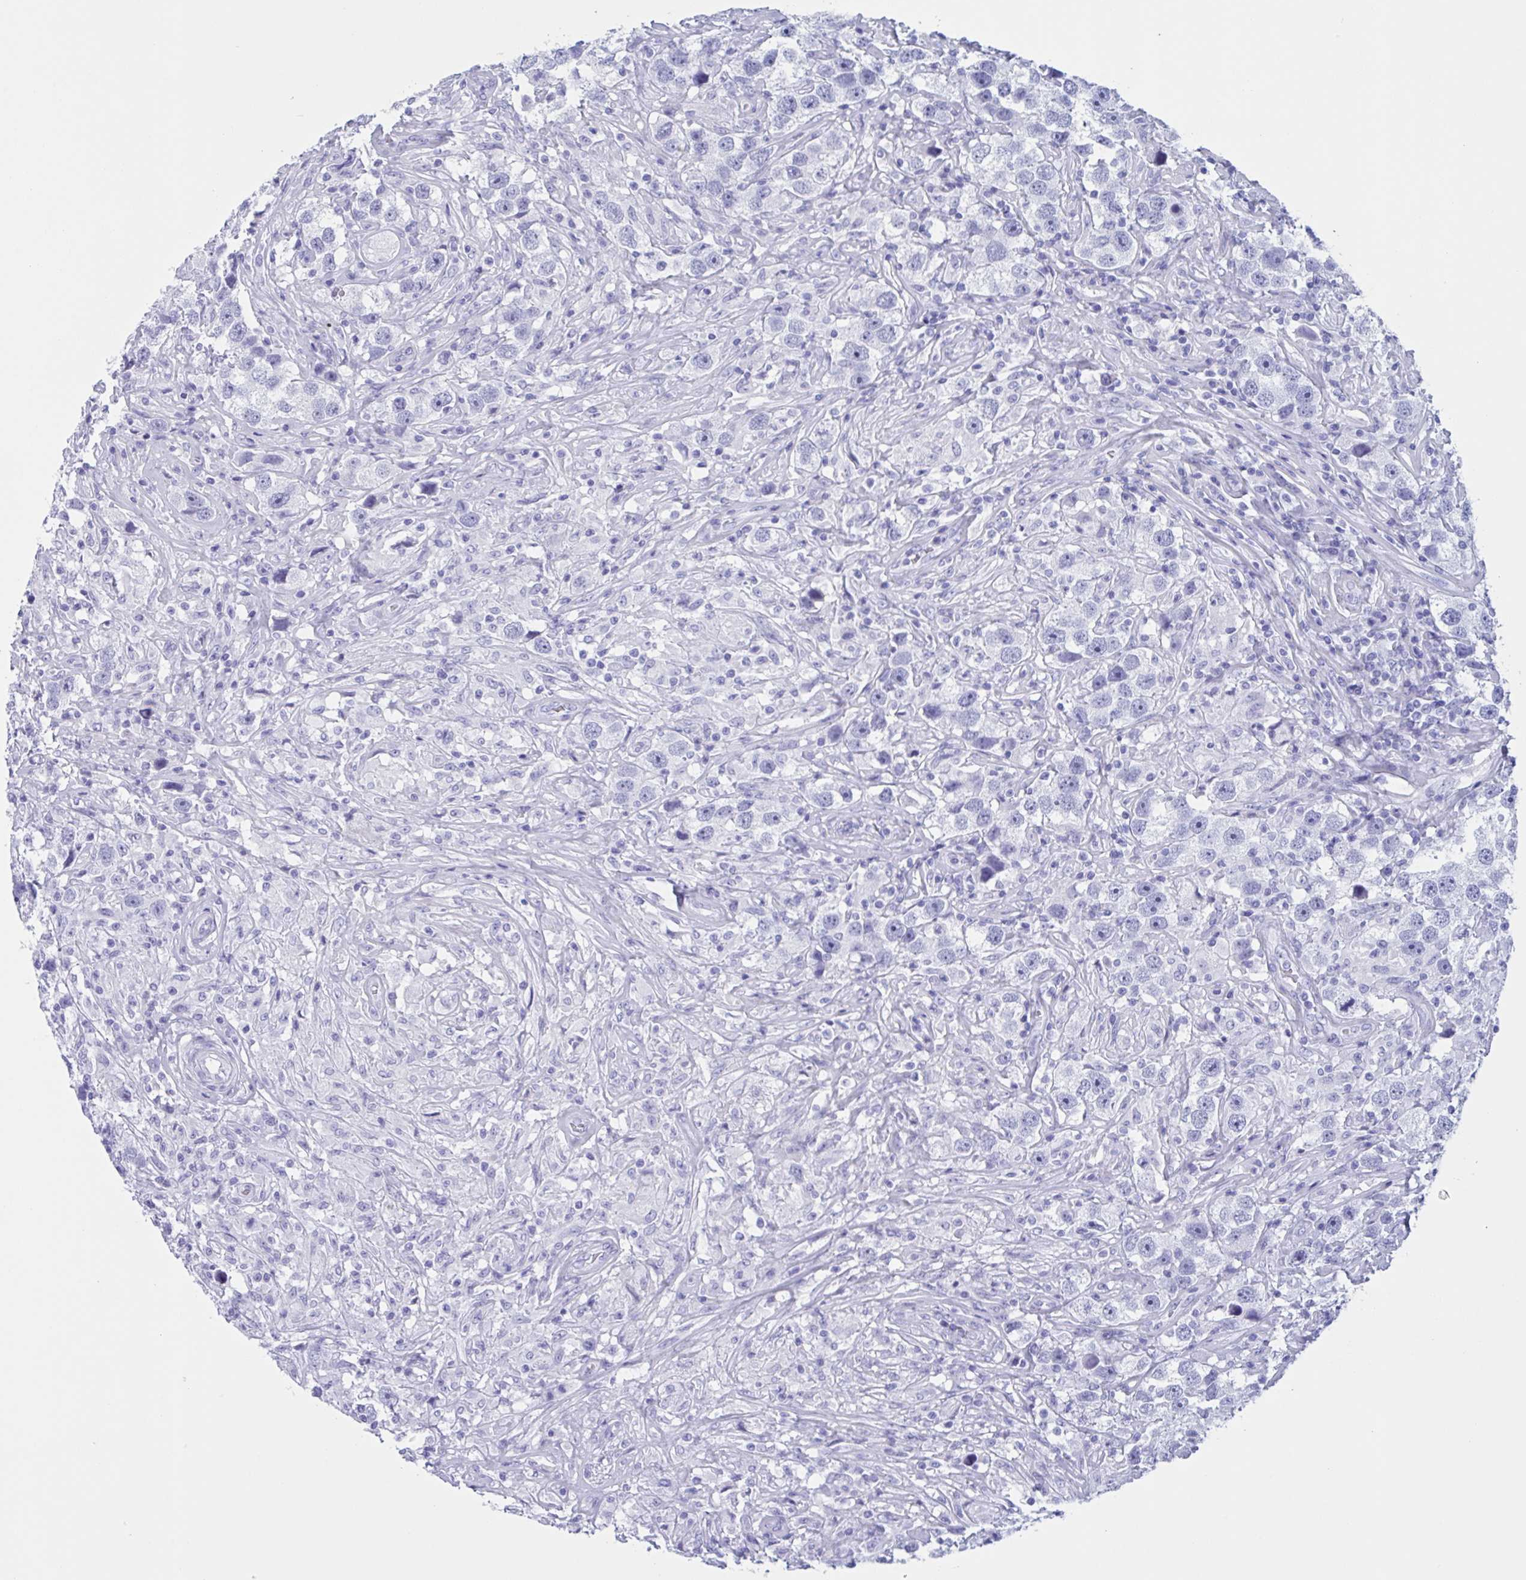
{"staining": {"intensity": "negative", "quantity": "none", "location": "none"}, "tissue": "testis cancer", "cell_type": "Tumor cells", "image_type": "cancer", "snomed": [{"axis": "morphology", "description": "Seminoma, NOS"}, {"axis": "topography", "description": "Testis"}], "caption": "The micrograph demonstrates no staining of tumor cells in seminoma (testis).", "gene": "ZNF850", "patient": {"sex": "male", "age": 49}}